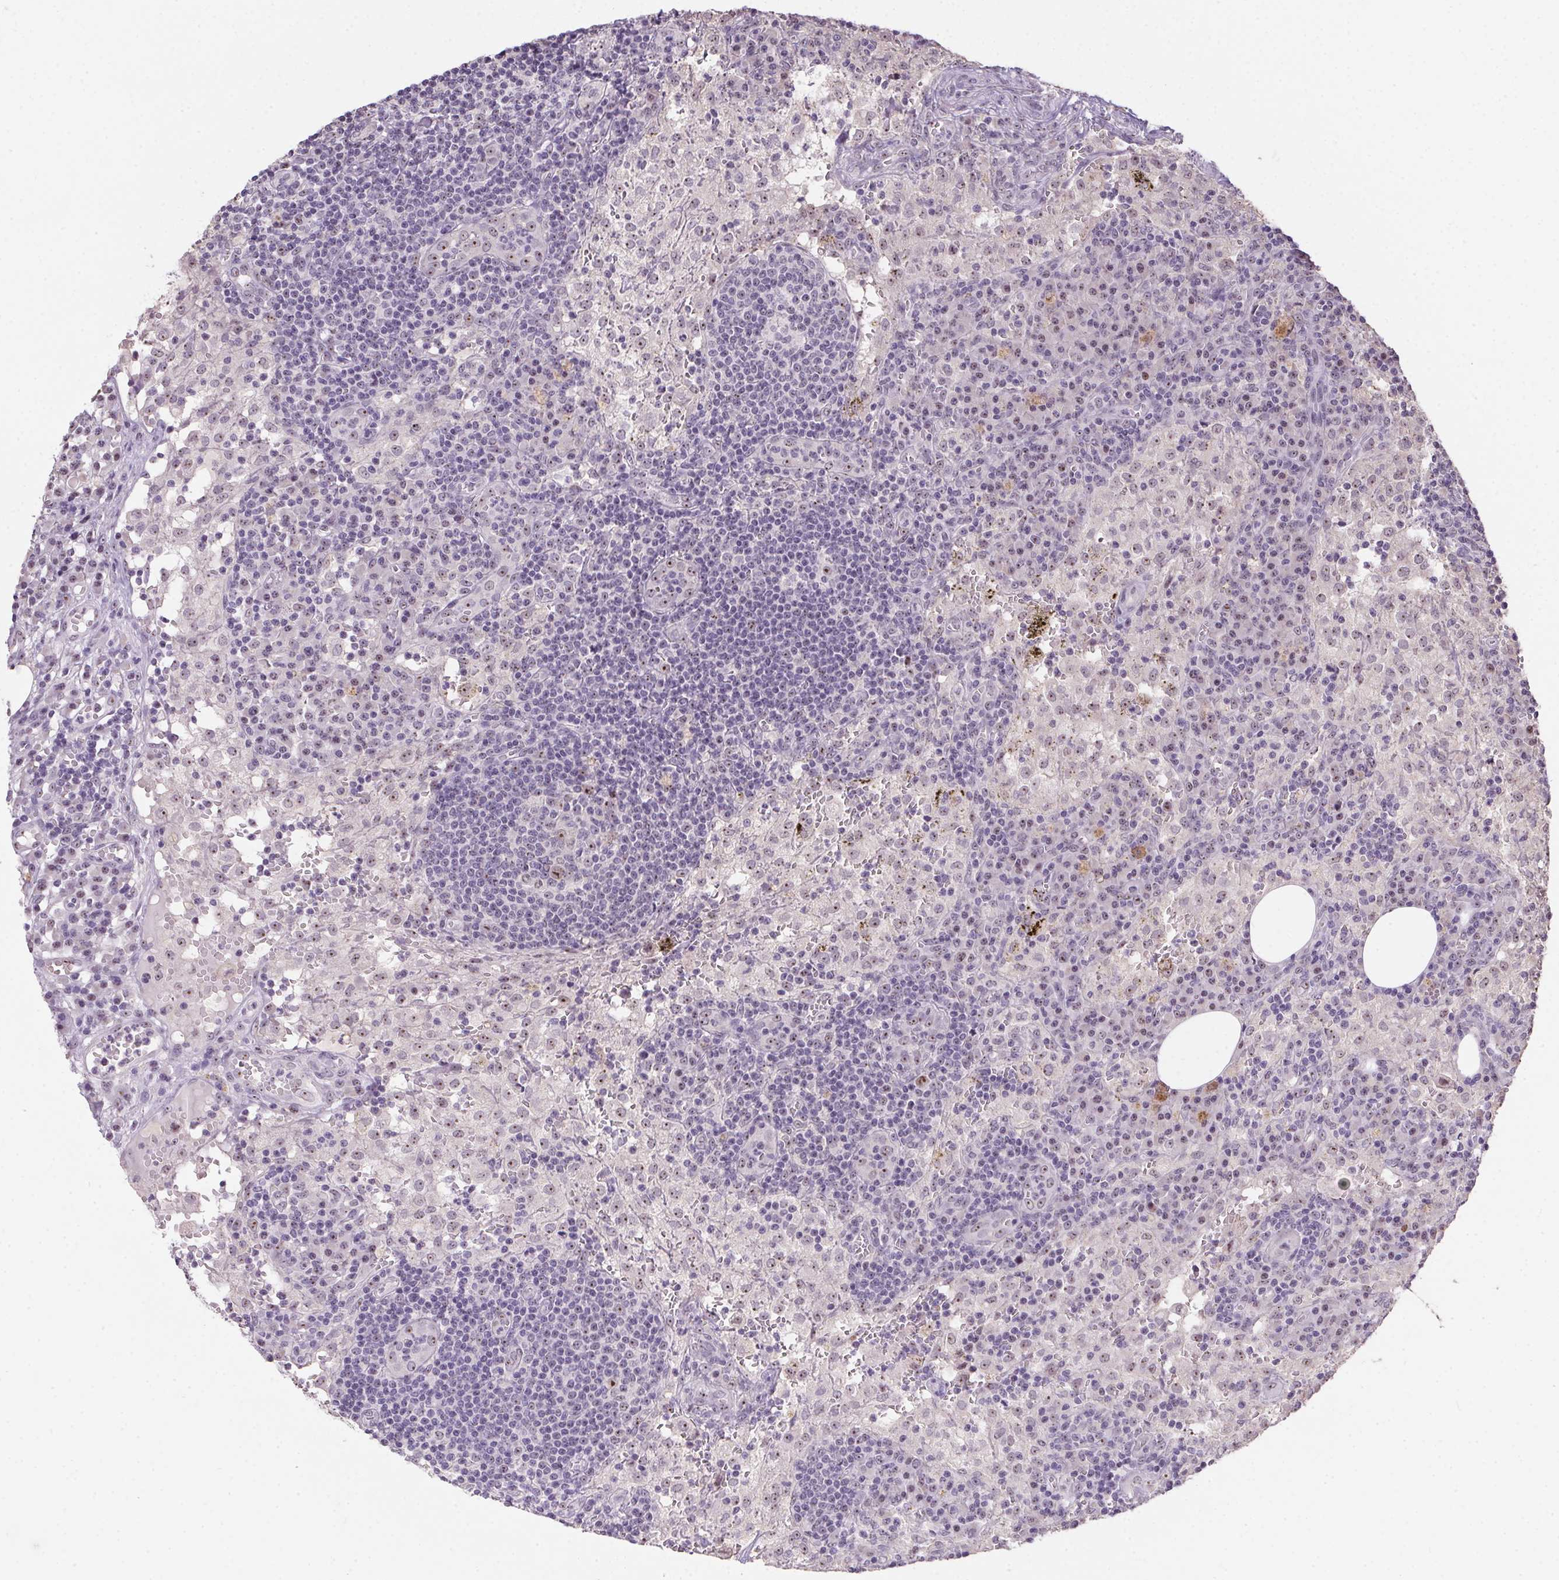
{"staining": {"intensity": "negative", "quantity": "none", "location": "none"}, "tissue": "lymph node", "cell_type": "Germinal center cells", "image_type": "normal", "snomed": [{"axis": "morphology", "description": "Normal tissue, NOS"}, {"axis": "topography", "description": "Lymph node"}], "caption": "An immunohistochemistry (IHC) image of benign lymph node is shown. There is no staining in germinal center cells of lymph node.", "gene": "BATF2", "patient": {"sex": "male", "age": 62}}